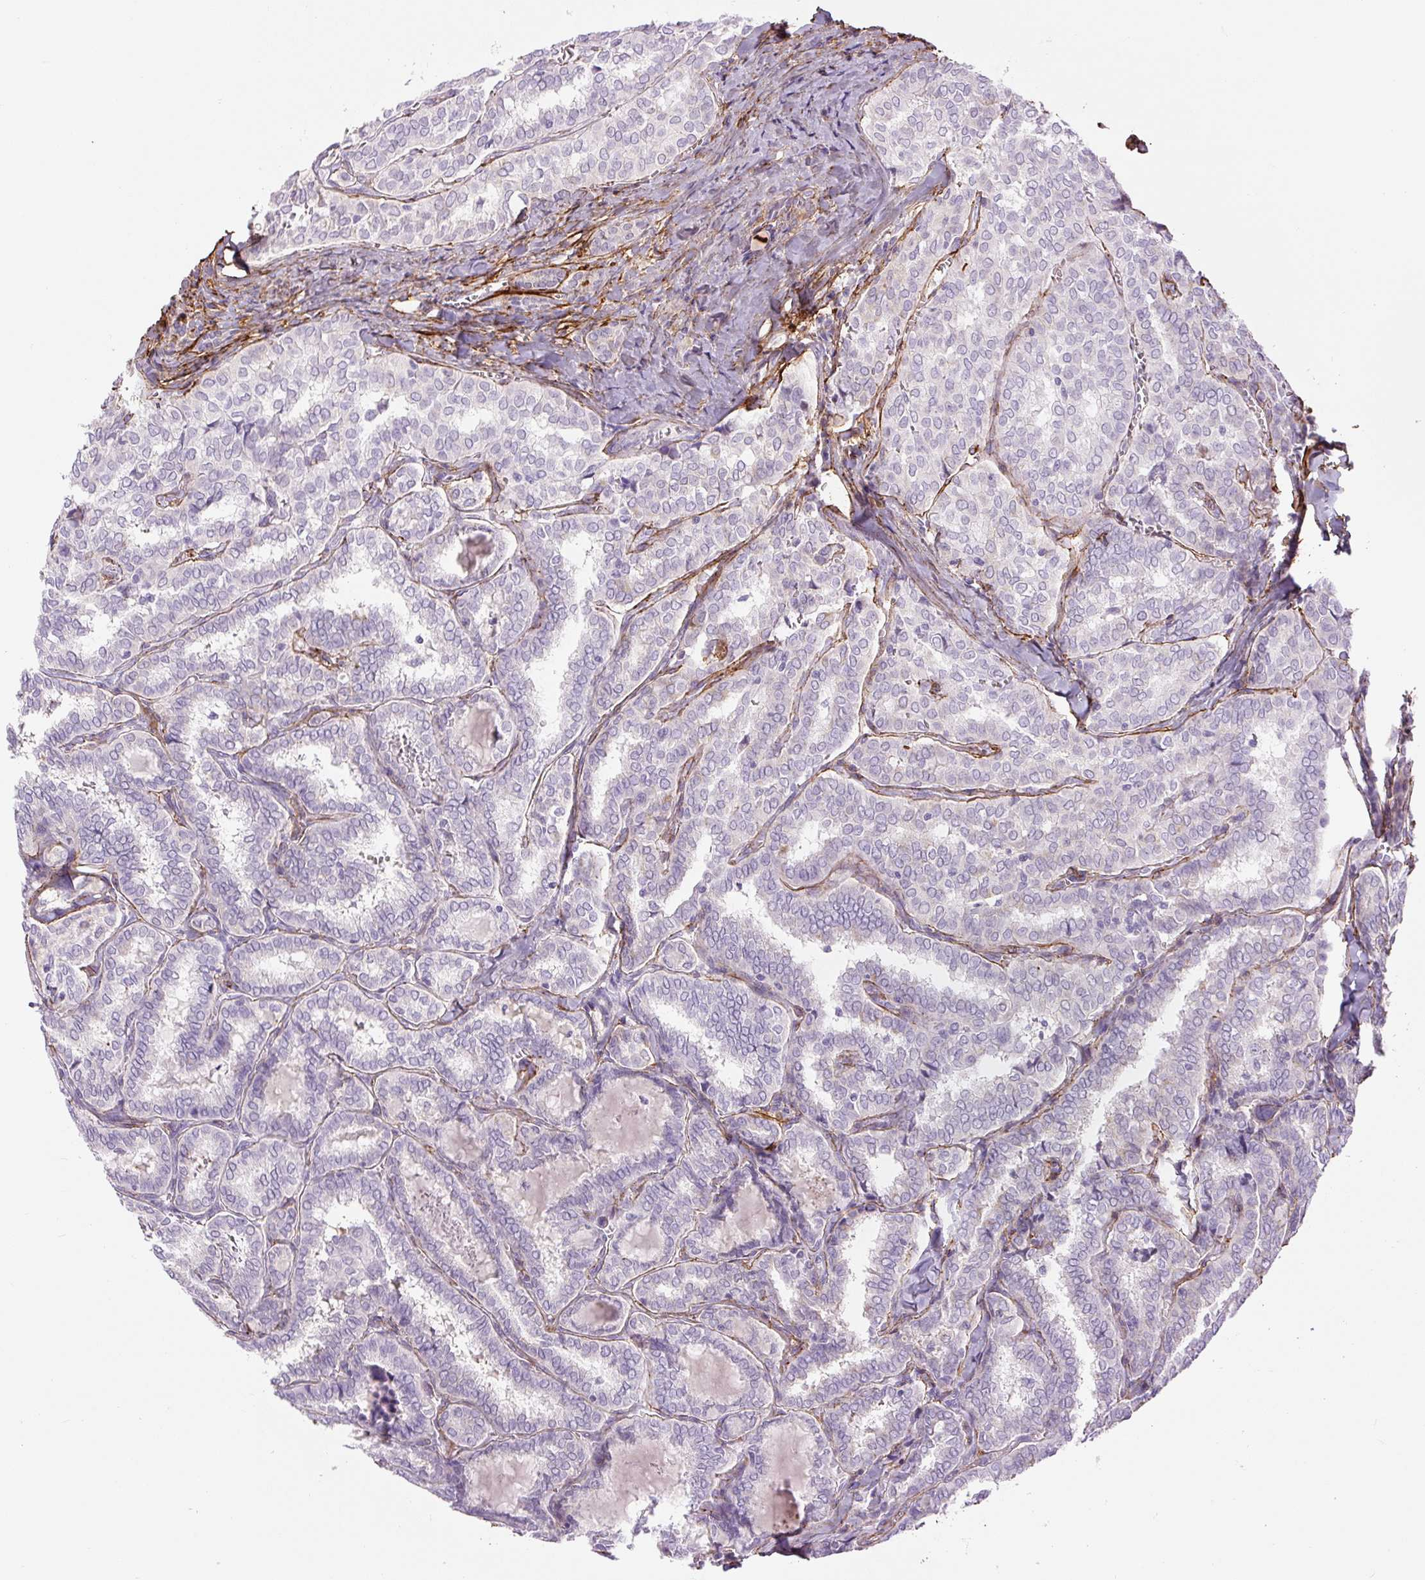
{"staining": {"intensity": "negative", "quantity": "none", "location": "none"}, "tissue": "thyroid cancer", "cell_type": "Tumor cells", "image_type": "cancer", "snomed": [{"axis": "morphology", "description": "Papillary adenocarcinoma, NOS"}, {"axis": "topography", "description": "Thyroid gland"}], "caption": "DAB (3,3'-diaminobenzidine) immunohistochemical staining of human thyroid papillary adenocarcinoma reveals no significant positivity in tumor cells.", "gene": "FBN1", "patient": {"sex": "female", "age": 30}}